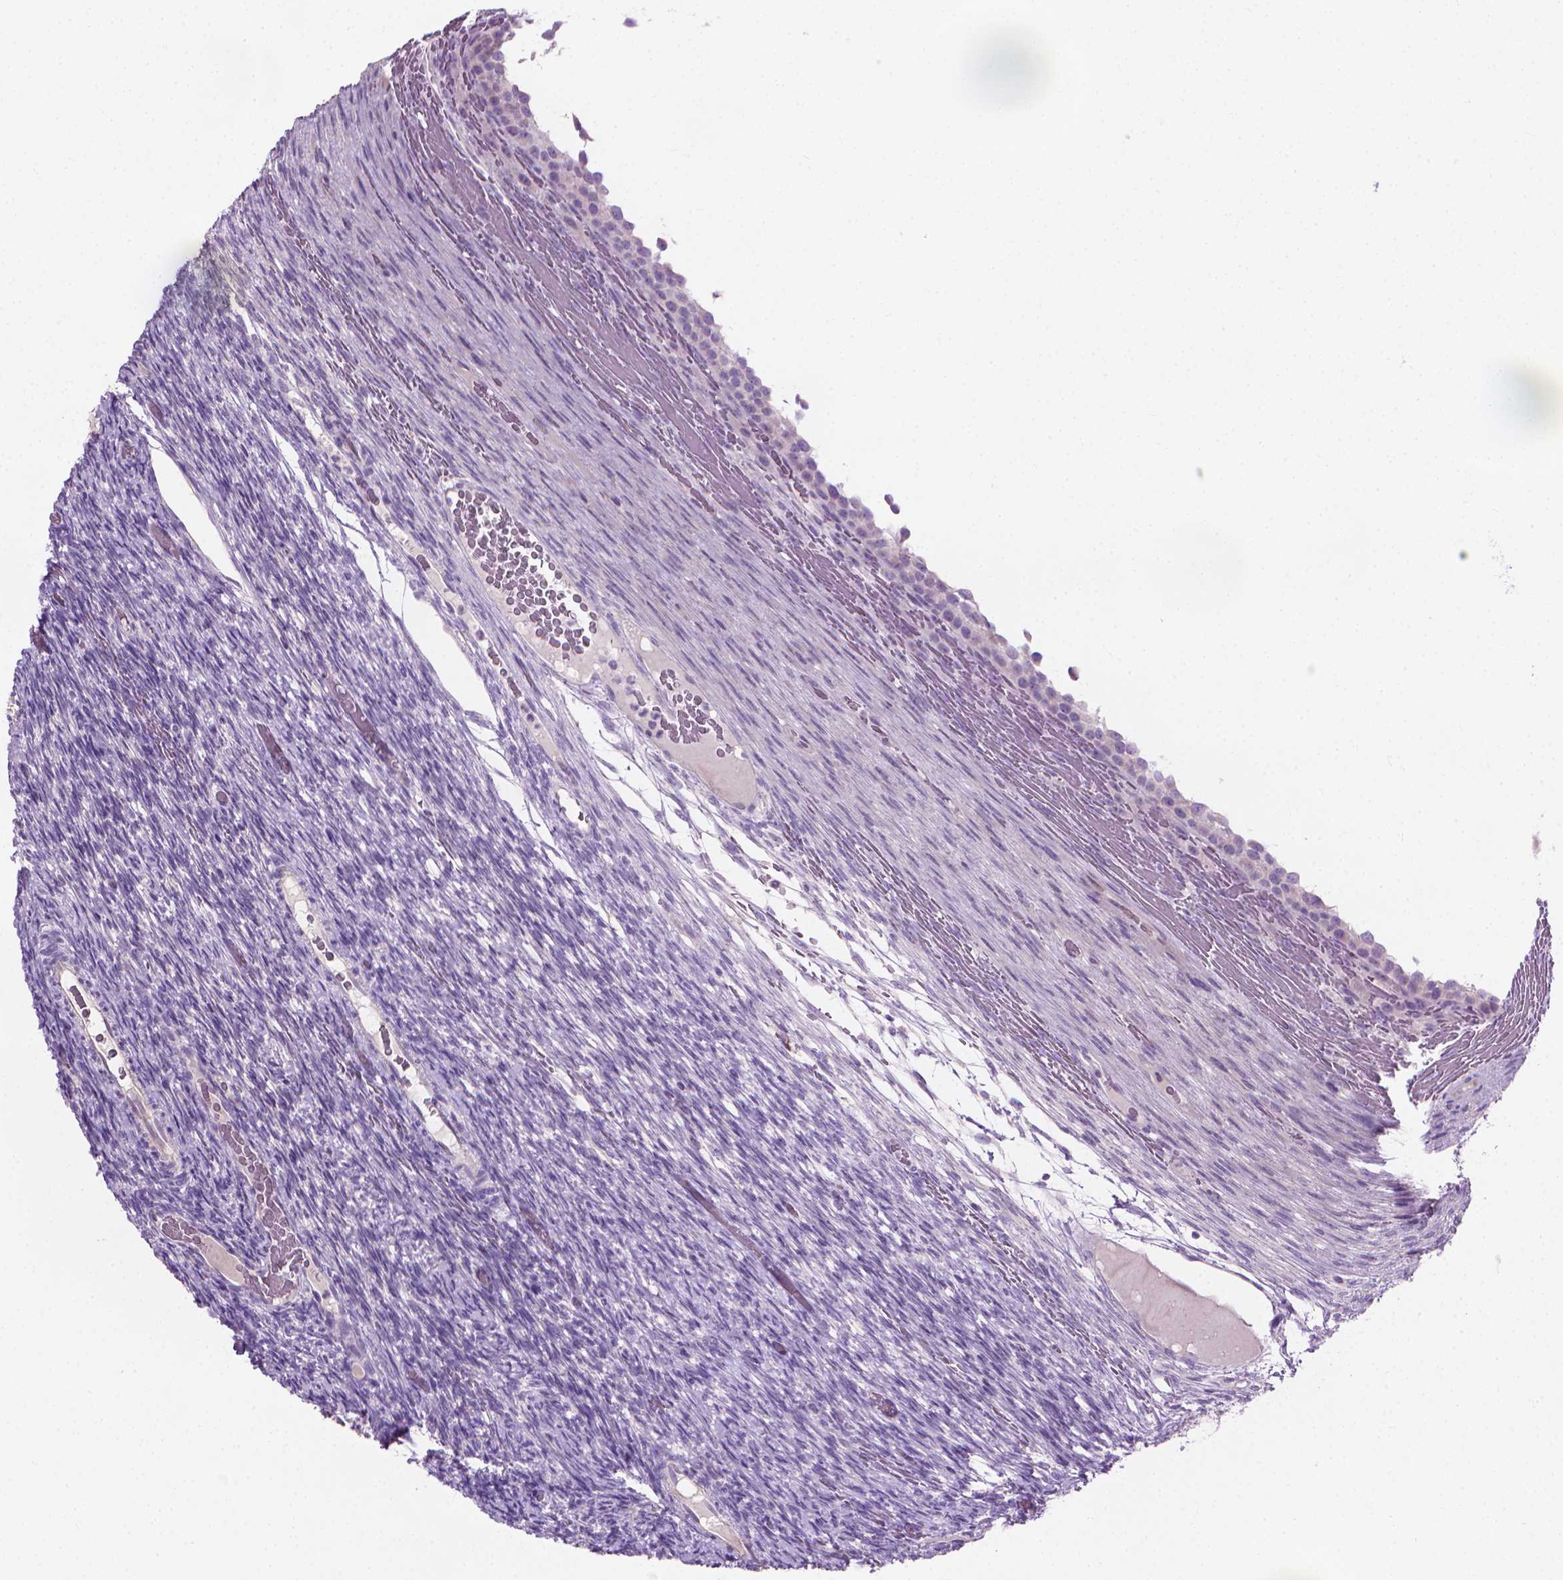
{"staining": {"intensity": "negative", "quantity": "none", "location": "none"}, "tissue": "ovary", "cell_type": "Follicle cells", "image_type": "normal", "snomed": [{"axis": "morphology", "description": "Normal tissue, NOS"}, {"axis": "topography", "description": "Ovary"}], "caption": "A histopathology image of ovary stained for a protein shows no brown staining in follicle cells. (Stains: DAB immunohistochemistry (IHC) with hematoxylin counter stain, Microscopy: brightfield microscopy at high magnification).", "gene": "KRT73", "patient": {"sex": "female", "age": 34}}